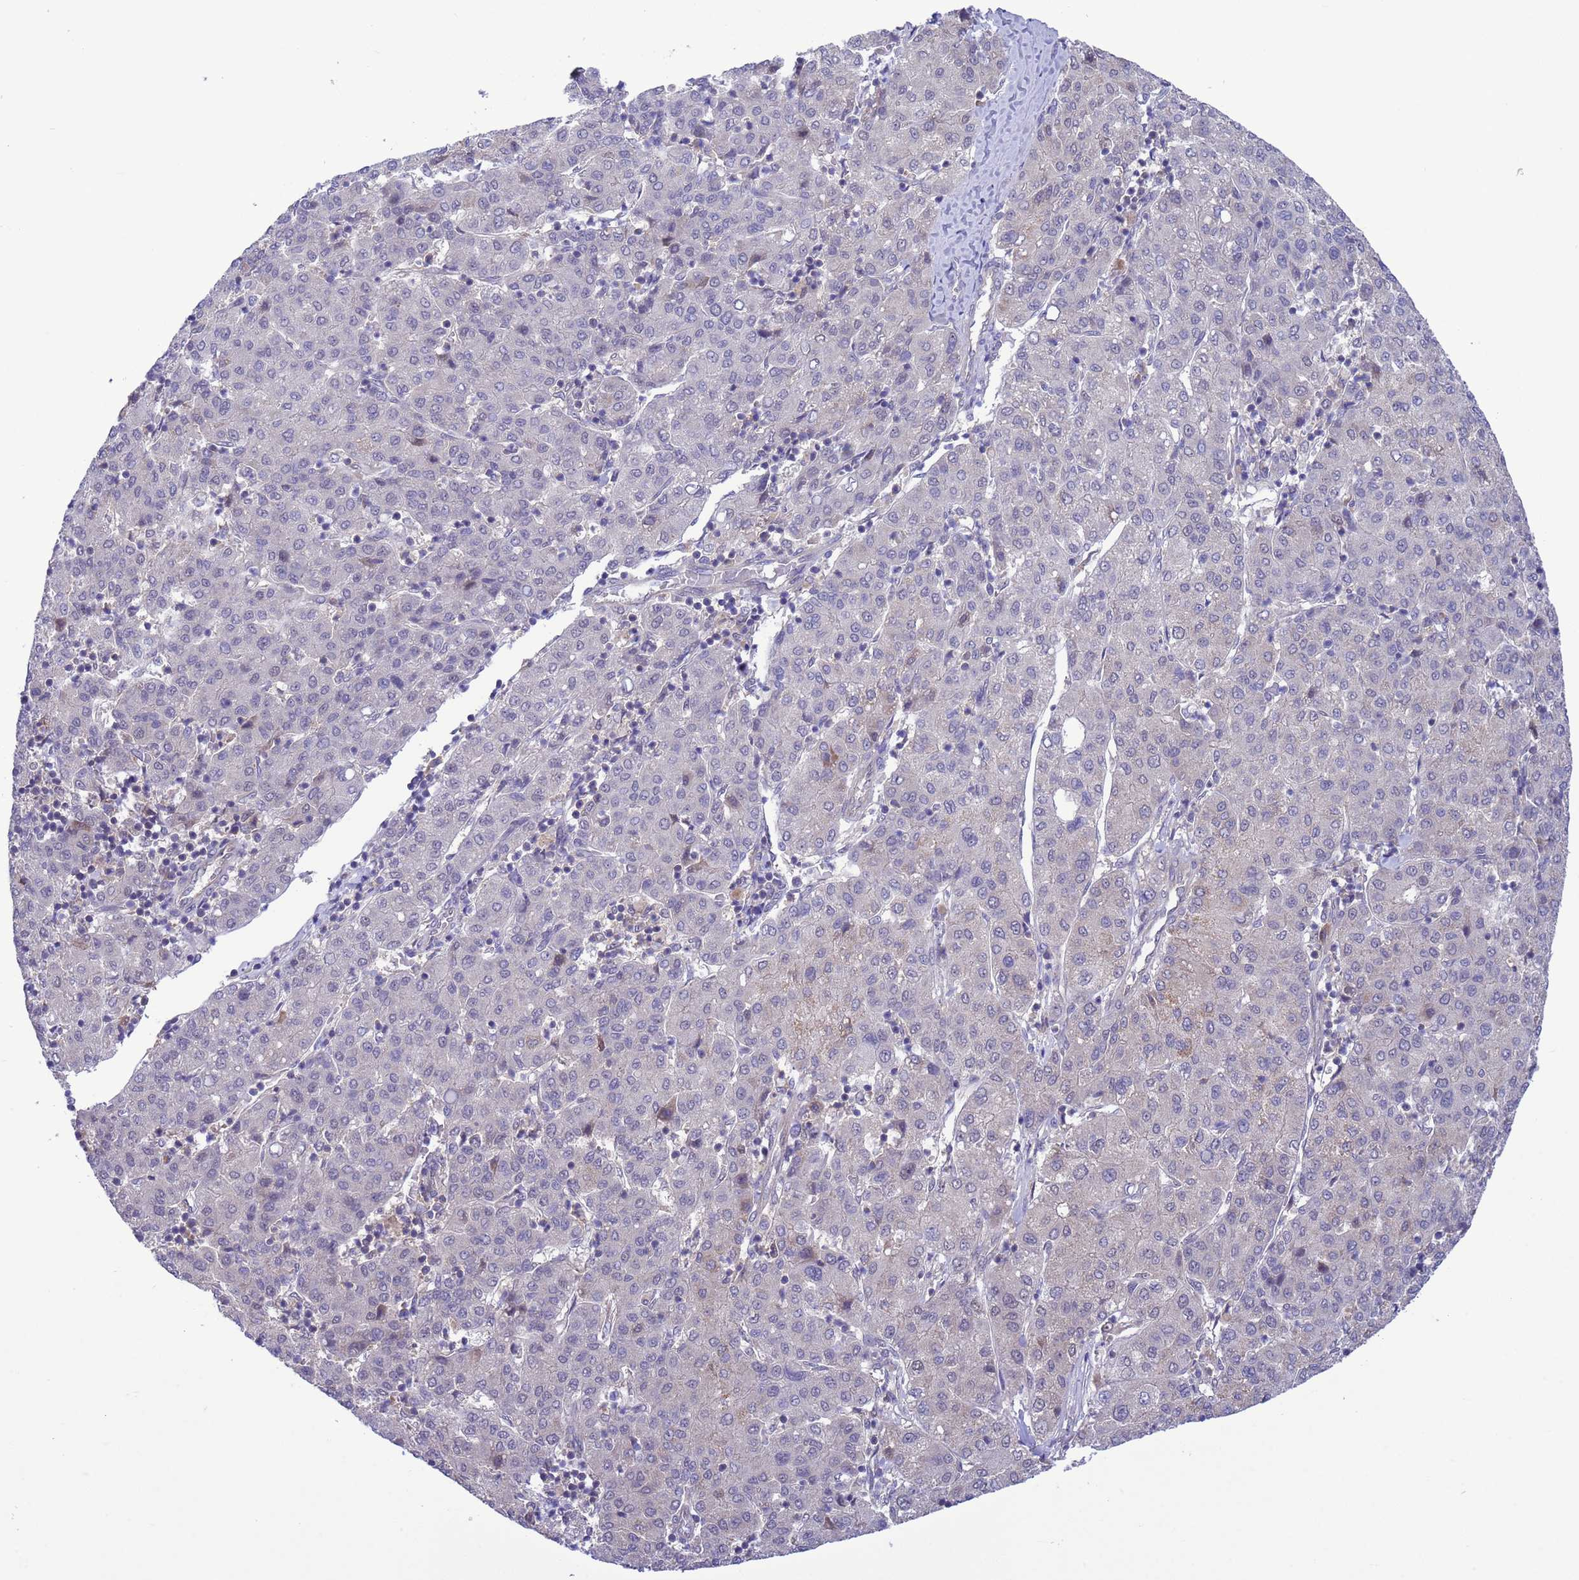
{"staining": {"intensity": "negative", "quantity": "none", "location": "none"}, "tissue": "liver cancer", "cell_type": "Tumor cells", "image_type": "cancer", "snomed": [{"axis": "morphology", "description": "Carcinoma, Hepatocellular, NOS"}, {"axis": "topography", "description": "Liver"}], "caption": "A micrograph of liver hepatocellular carcinoma stained for a protein reveals no brown staining in tumor cells.", "gene": "ZNF461", "patient": {"sex": "male", "age": 65}}